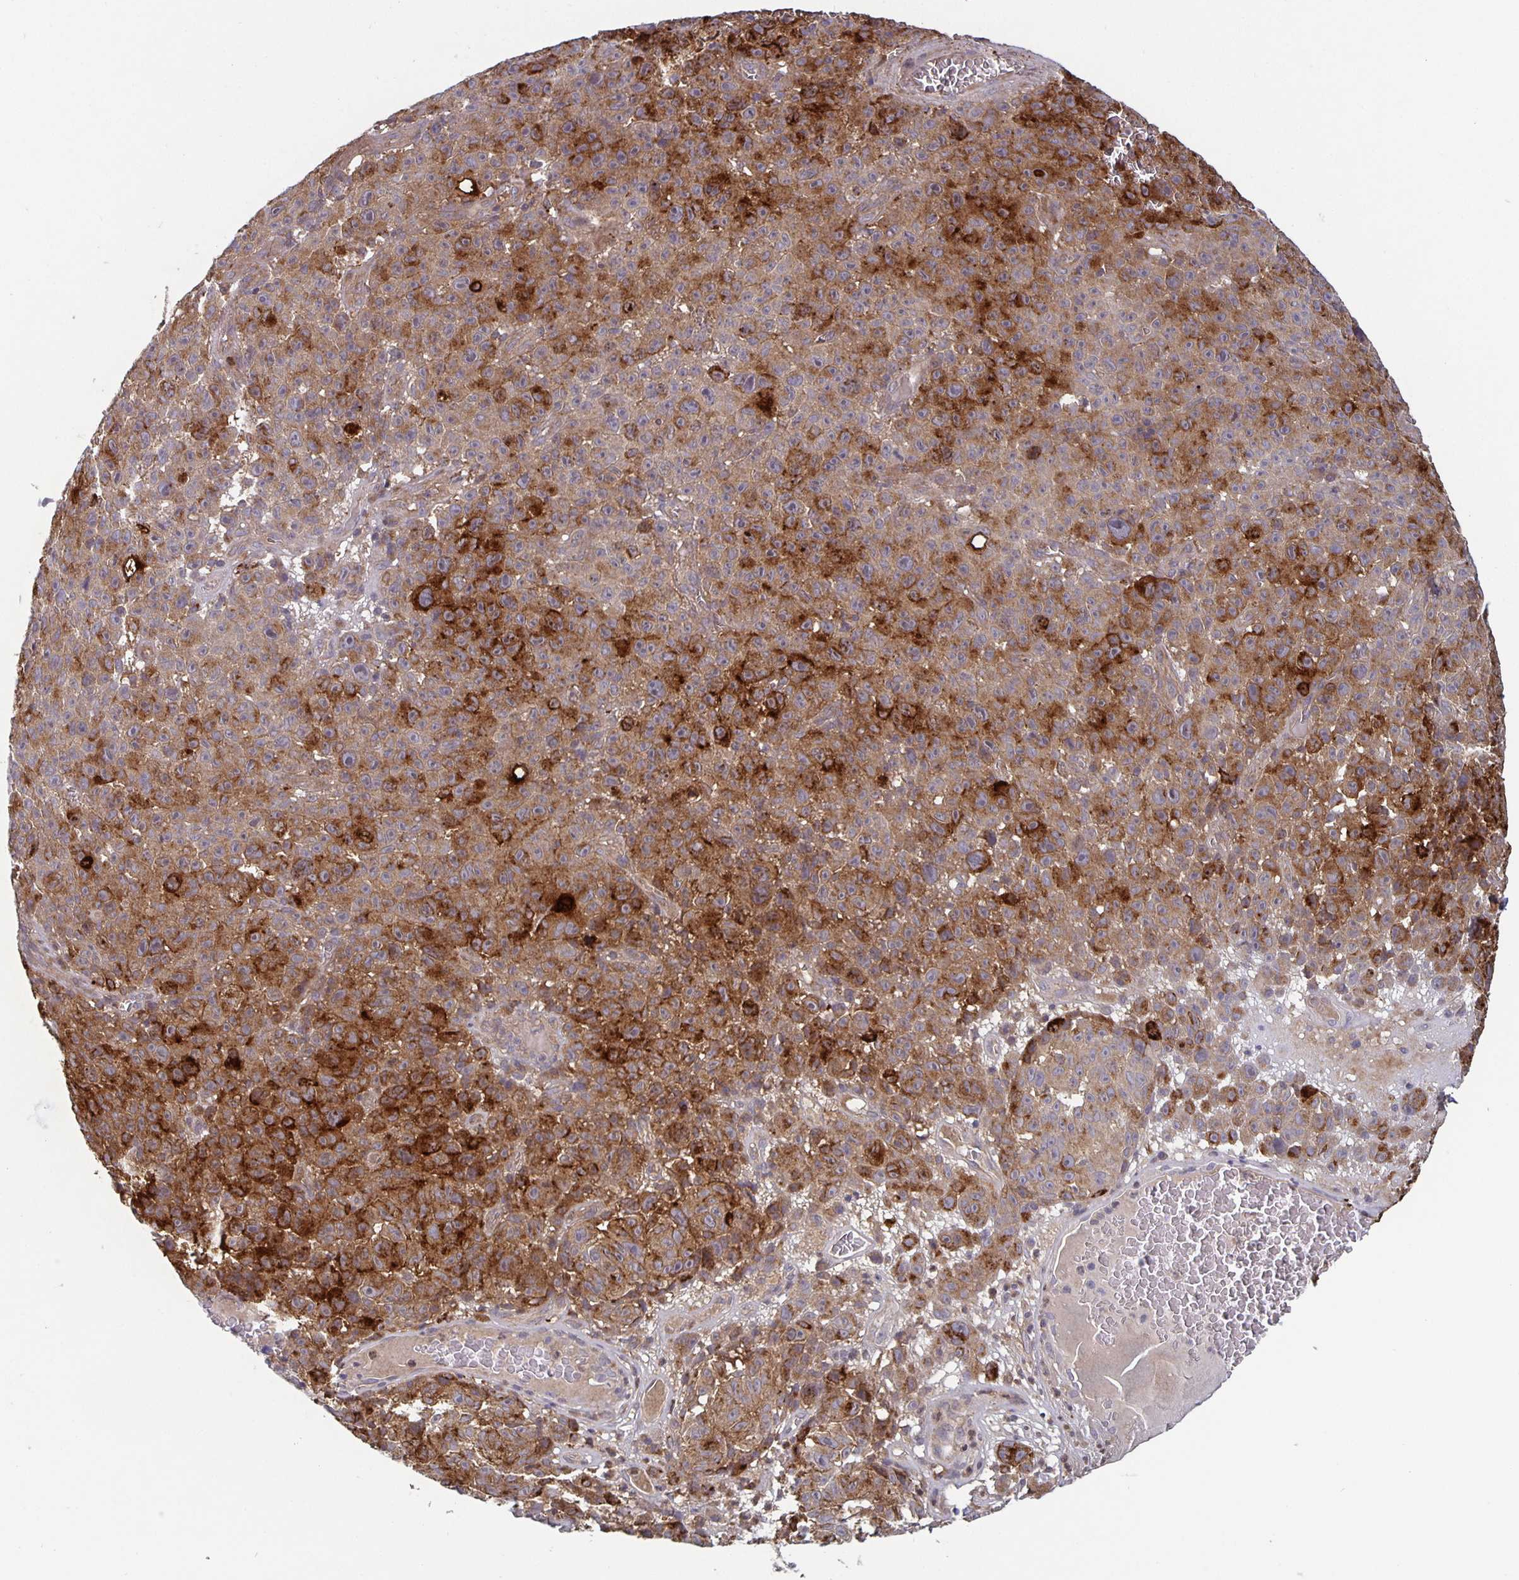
{"staining": {"intensity": "moderate", "quantity": ">75%", "location": "cytoplasmic/membranous"}, "tissue": "melanoma", "cell_type": "Tumor cells", "image_type": "cancer", "snomed": [{"axis": "morphology", "description": "Malignant melanoma, NOS"}, {"axis": "topography", "description": "Skin"}], "caption": "Immunohistochemical staining of malignant melanoma reveals moderate cytoplasmic/membranous protein expression in approximately >75% of tumor cells.", "gene": "GDF15", "patient": {"sex": "female", "age": 82}}